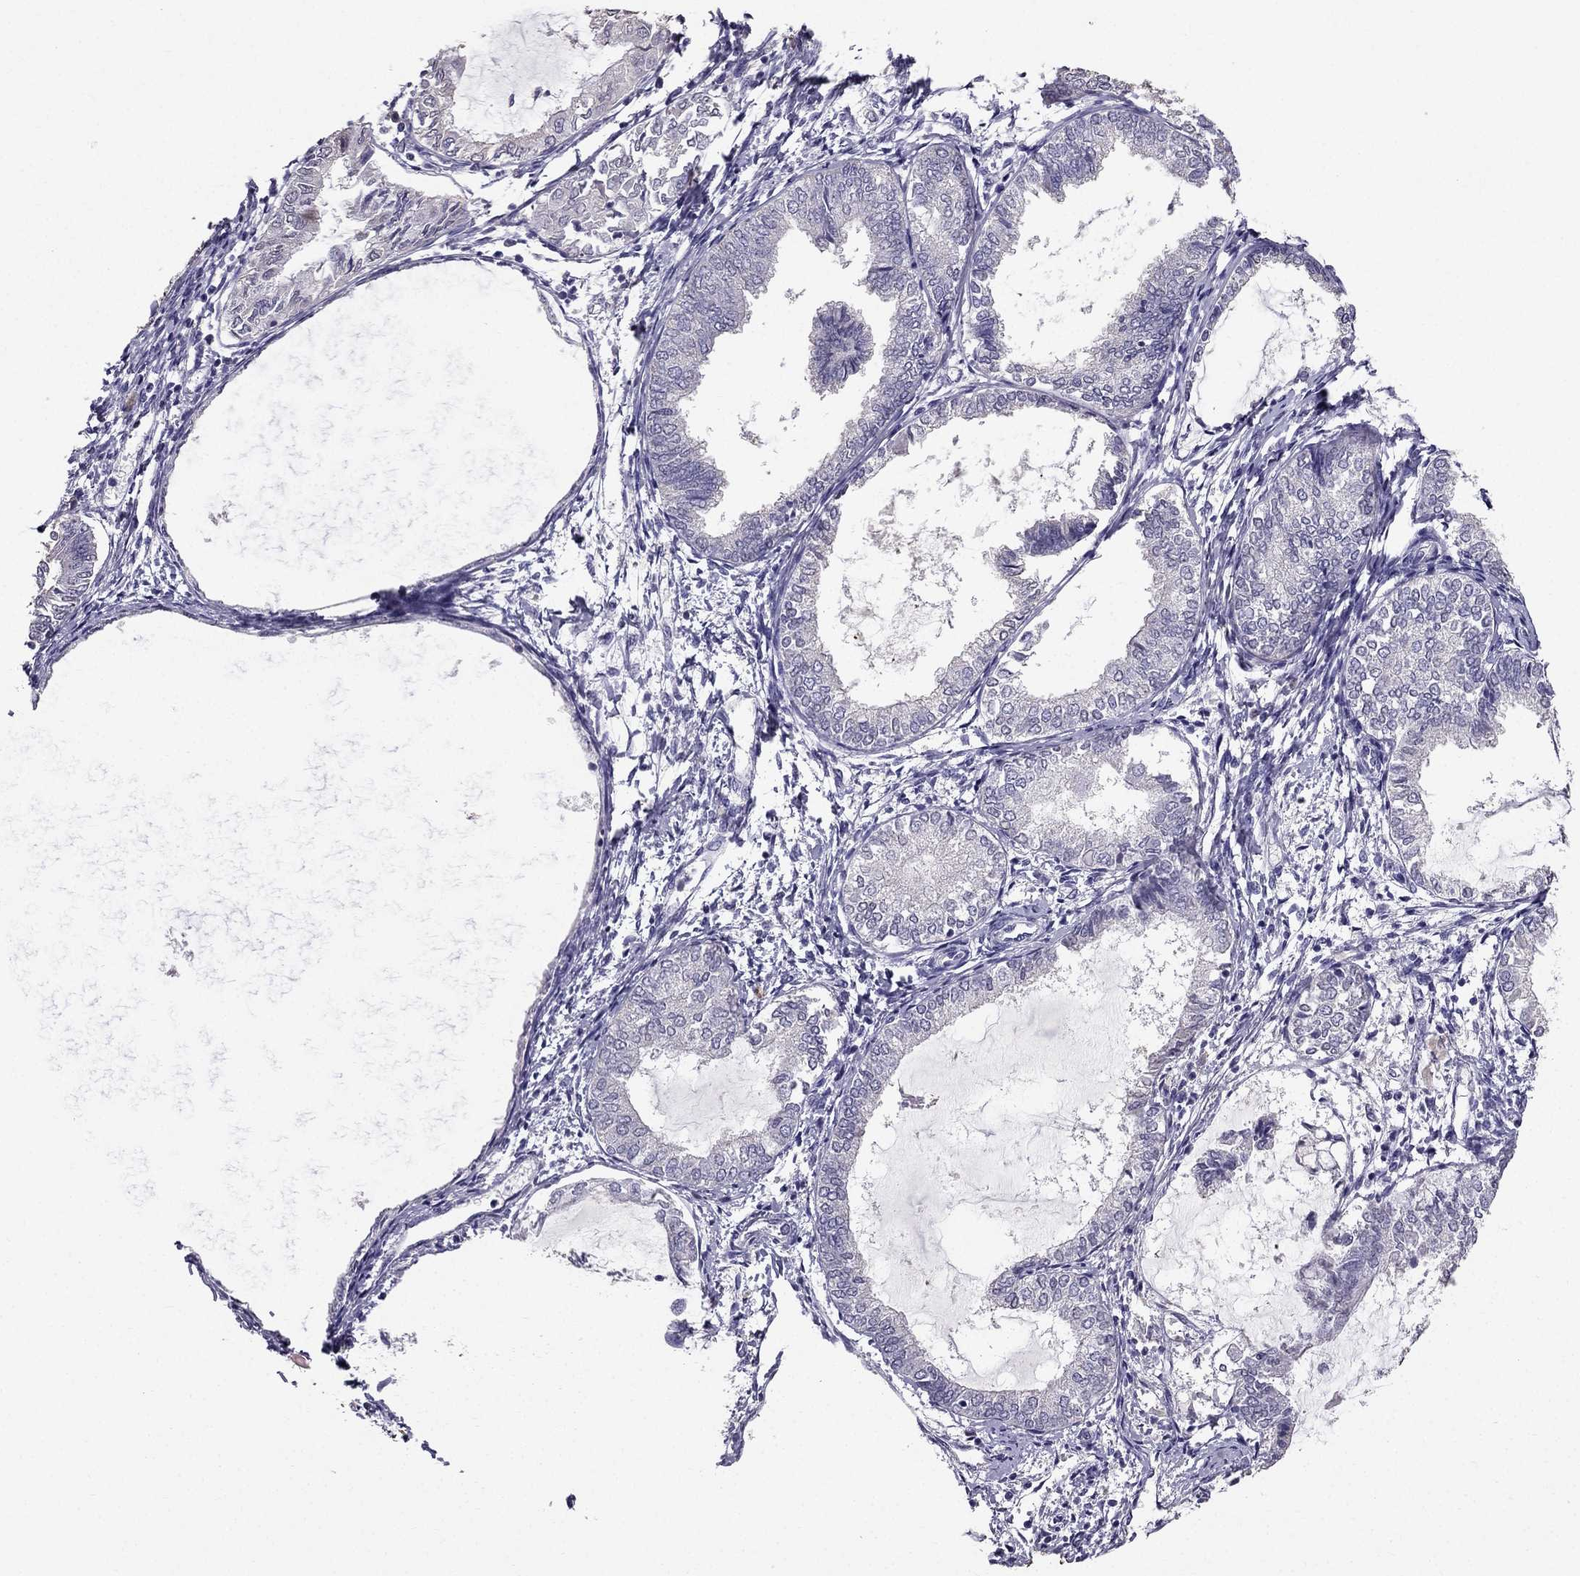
{"staining": {"intensity": "negative", "quantity": "none", "location": "none"}, "tissue": "endometrial cancer", "cell_type": "Tumor cells", "image_type": "cancer", "snomed": [{"axis": "morphology", "description": "Adenocarcinoma, NOS"}, {"axis": "topography", "description": "Endometrium"}], "caption": "This photomicrograph is of adenocarcinoma (endometrial) stained with IHC to label a protein in brown with the nuclei are counter-stained blue. There is no positivity in tumor cells. The staining was performed using DAB to visualize the protein expression in brown, while the nuclei were stained in blue with hematoxylin (Magnification: 20x).", "gene": "SCG5", "patient": {"sex": "female", "age": 68}}